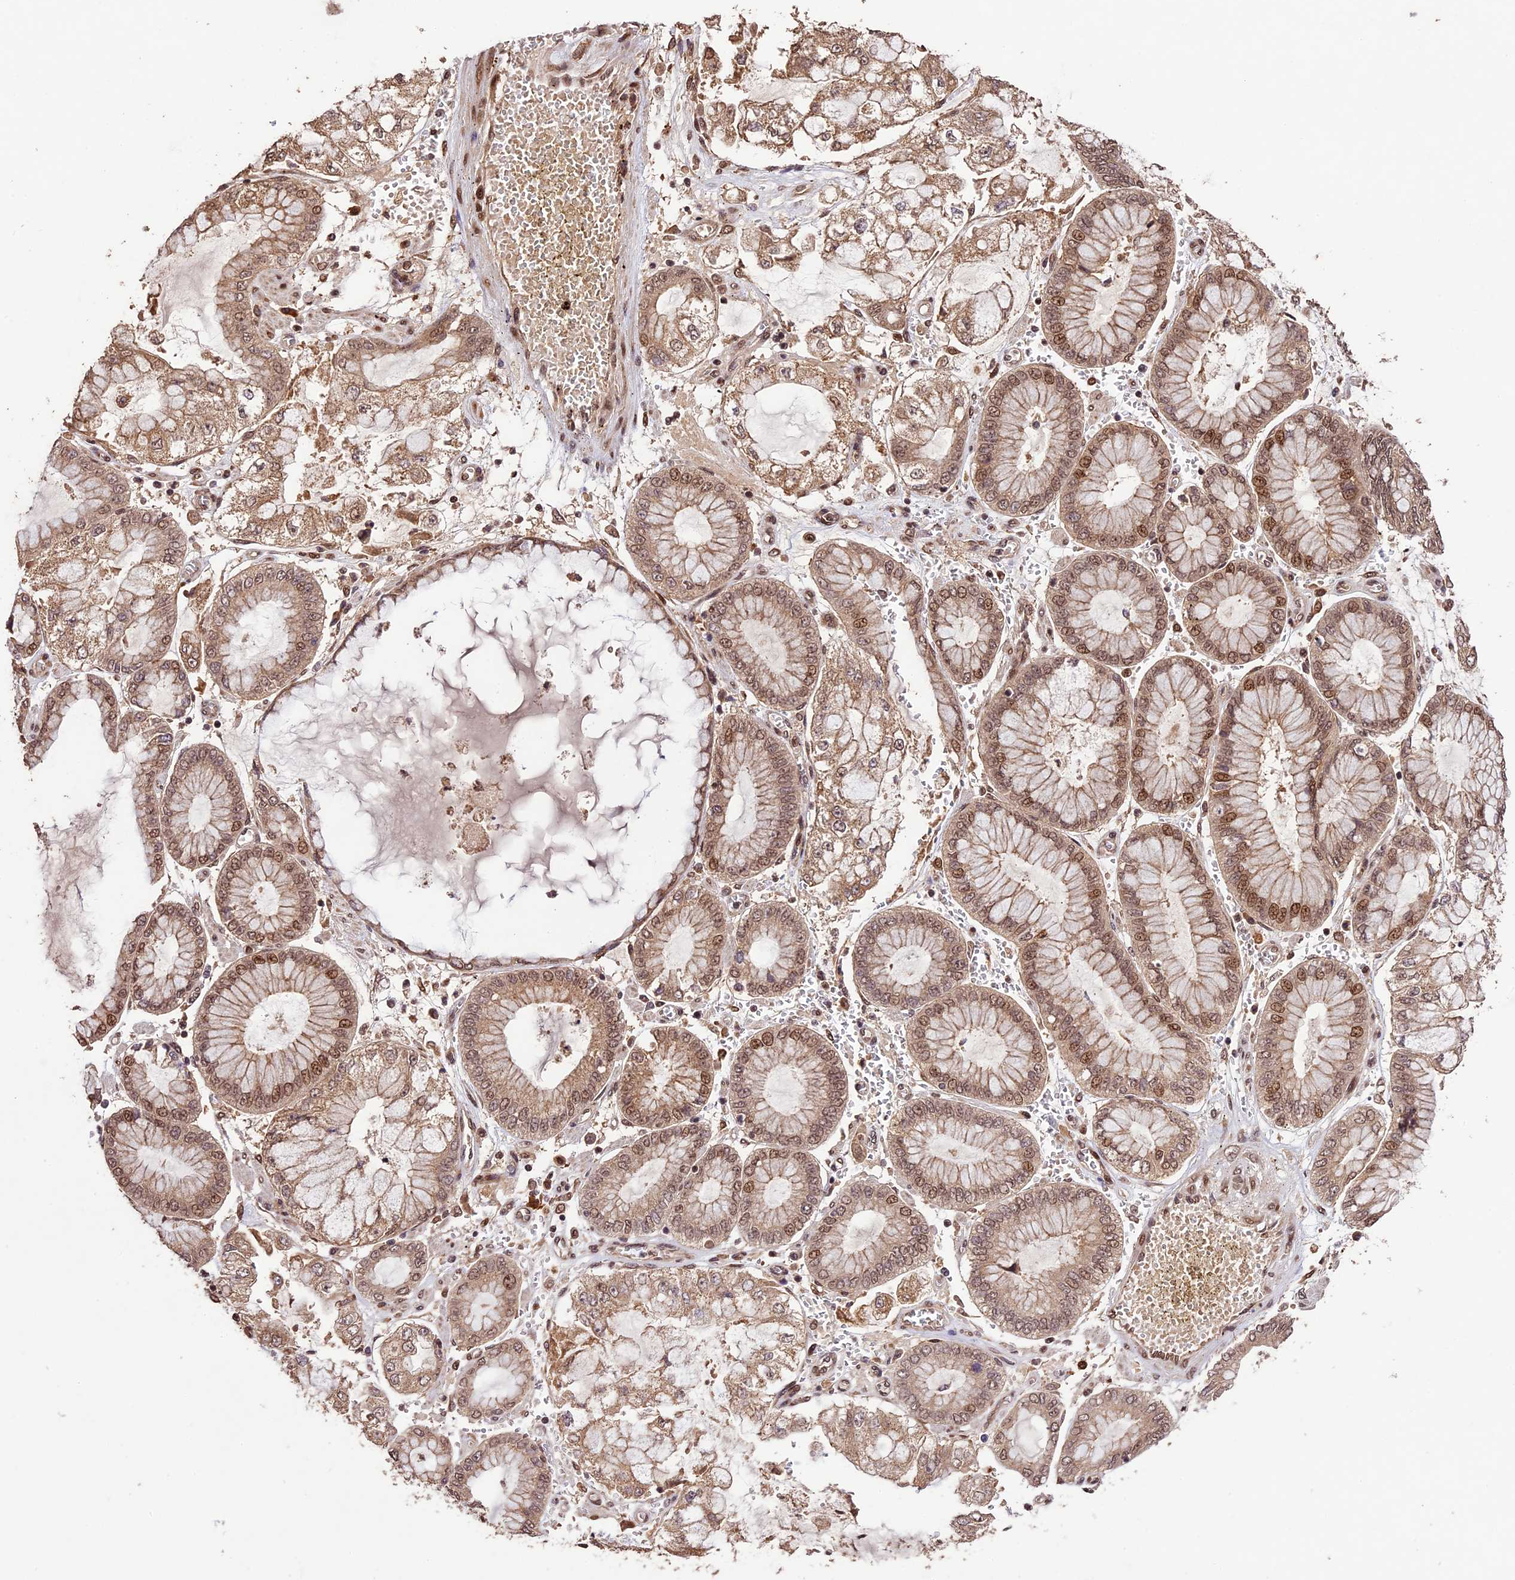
{"staining": {"intensity": "moderate", "quantity": ">75%", "location": "cytoplasmic/membranous,nuclear"}, "tissue": "stomach cancer", "cell_type": "Tumor cells", "image_type": "cancer", "snomed": [{"axis": "morphology", "description": "Adenocarcinoma, NOS"}, {"axis": "topography", "description": "Stomach"}], "caption": "Stomach adenocarcinoma stained for a protein reveals moderate cytoplasmic/membranous and nuclear positivity in tumor cells.", "gene": "CDKN2AIP", "patient": {"sex": "male", "age": 76}}